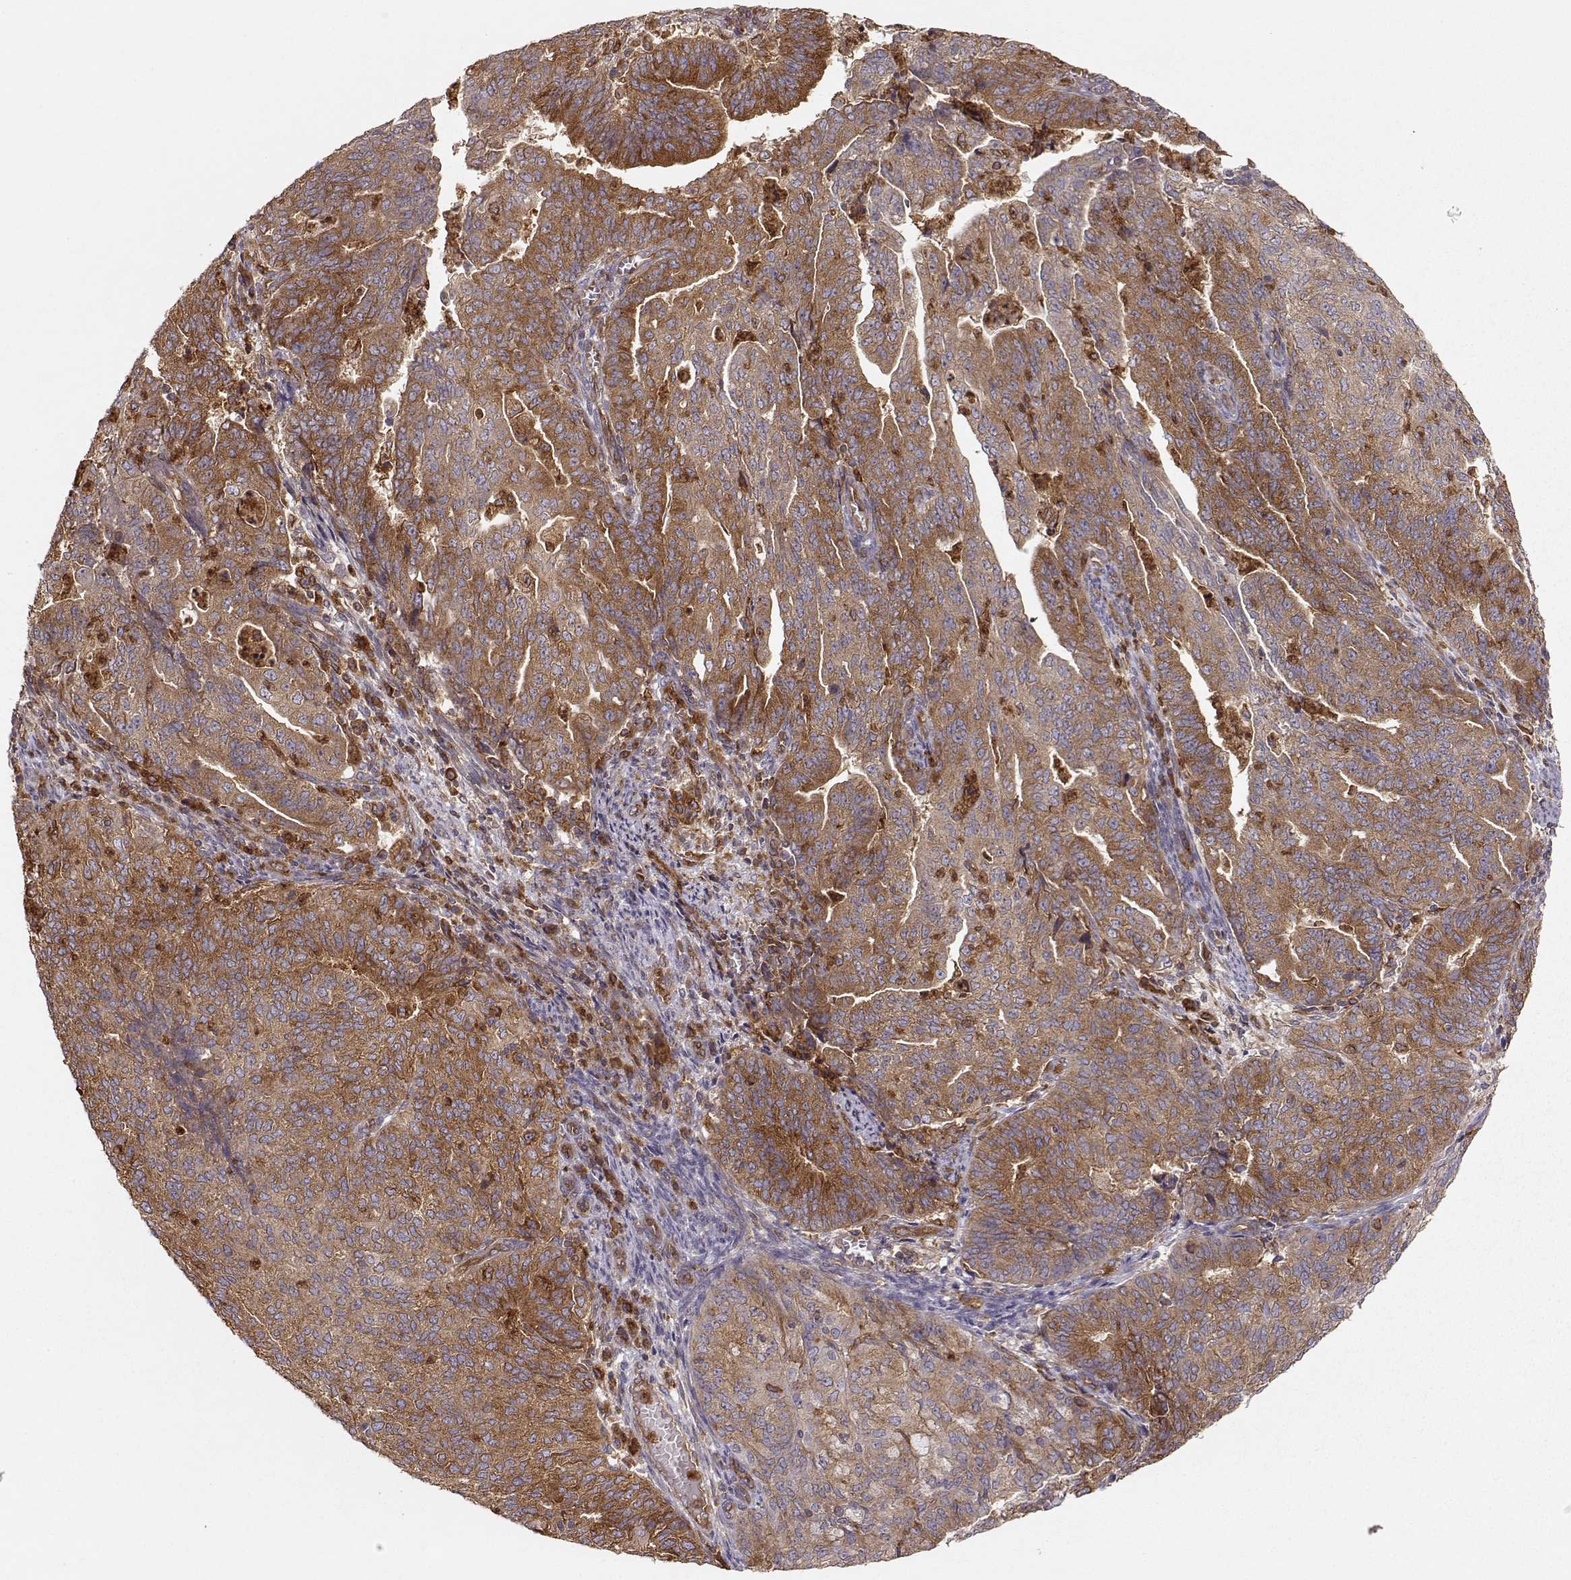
{"staining": {"intensity": "strong", "quantity": "25%-75%", "location": "cytoplasmic/membranous"}, "tissue": "endometrial cancer", "cell_type": "Tumor cells", "image_type": "cancer", "snomed": [{"axis": "morphology", "description": "Adenocarcinoma, NOS"}, {"axis": "topography", "description": "Endometrium"}], "caption": "Tumor cells display strong cytoplasmic/membranous positivity in approximately 25%-75% of cells in endometrial adenocarcinoma.", "gene": "ARHGEF2", "patient": {"sex": "female", "age": 82}}